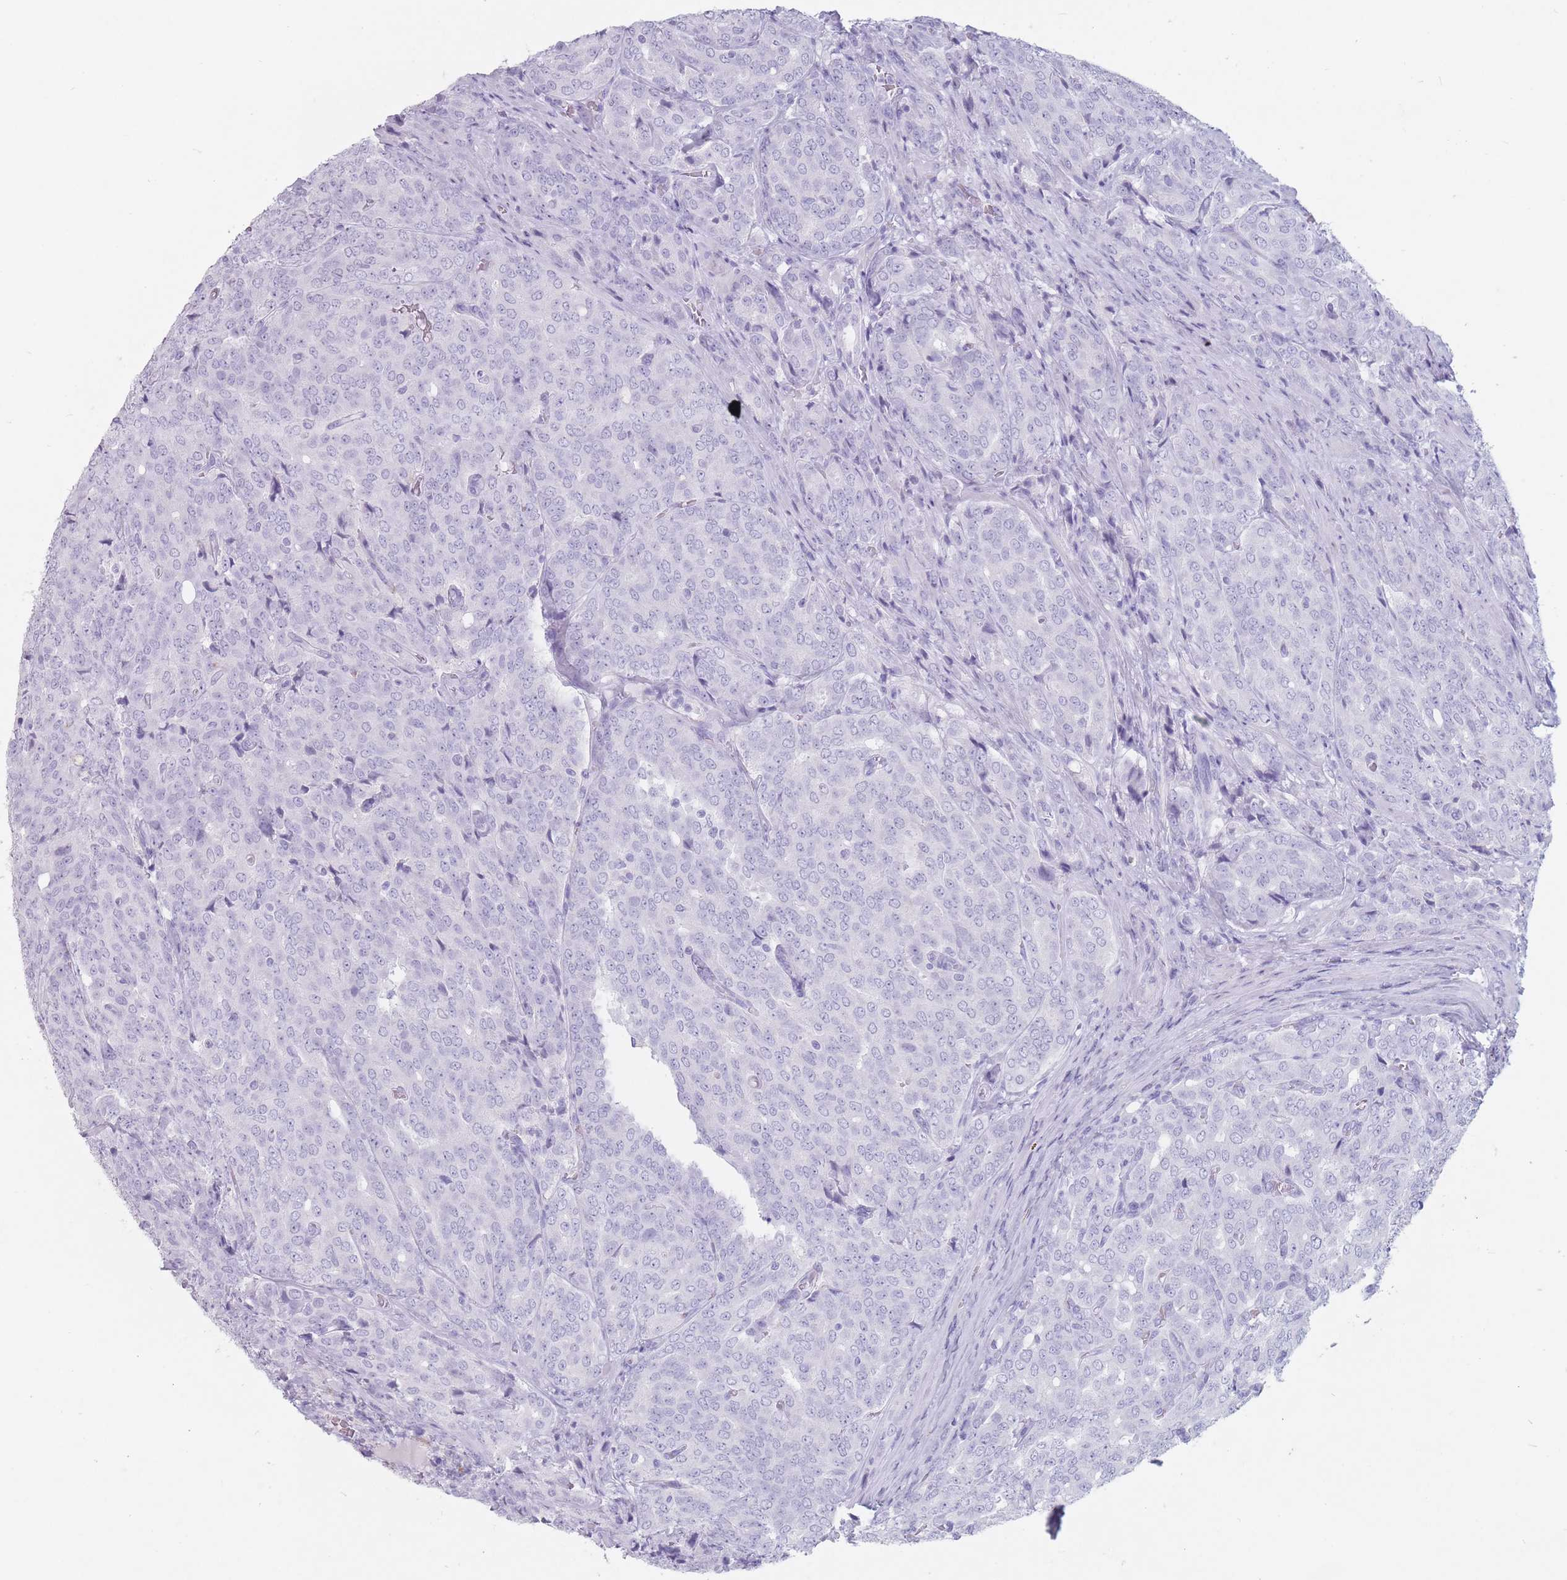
{"staining": {"intensity": "negative", "quantity": "none", "location": "none"}, "tissue": "prostate cancer", "cell_type": "Tumor cells", "image_type": "cancer", "snomed": [{"axis": "morphology", "description": "Adenocarcinoma, High grade"}, {"axis": "topography", "description": "Prostate"}], "caption": "This is an IHC micrograph of human prostate cancer. There is no positivity in tumor cells.", "gene": "ST3GAL5", "patient": {"sex": "male", "age": 68}}